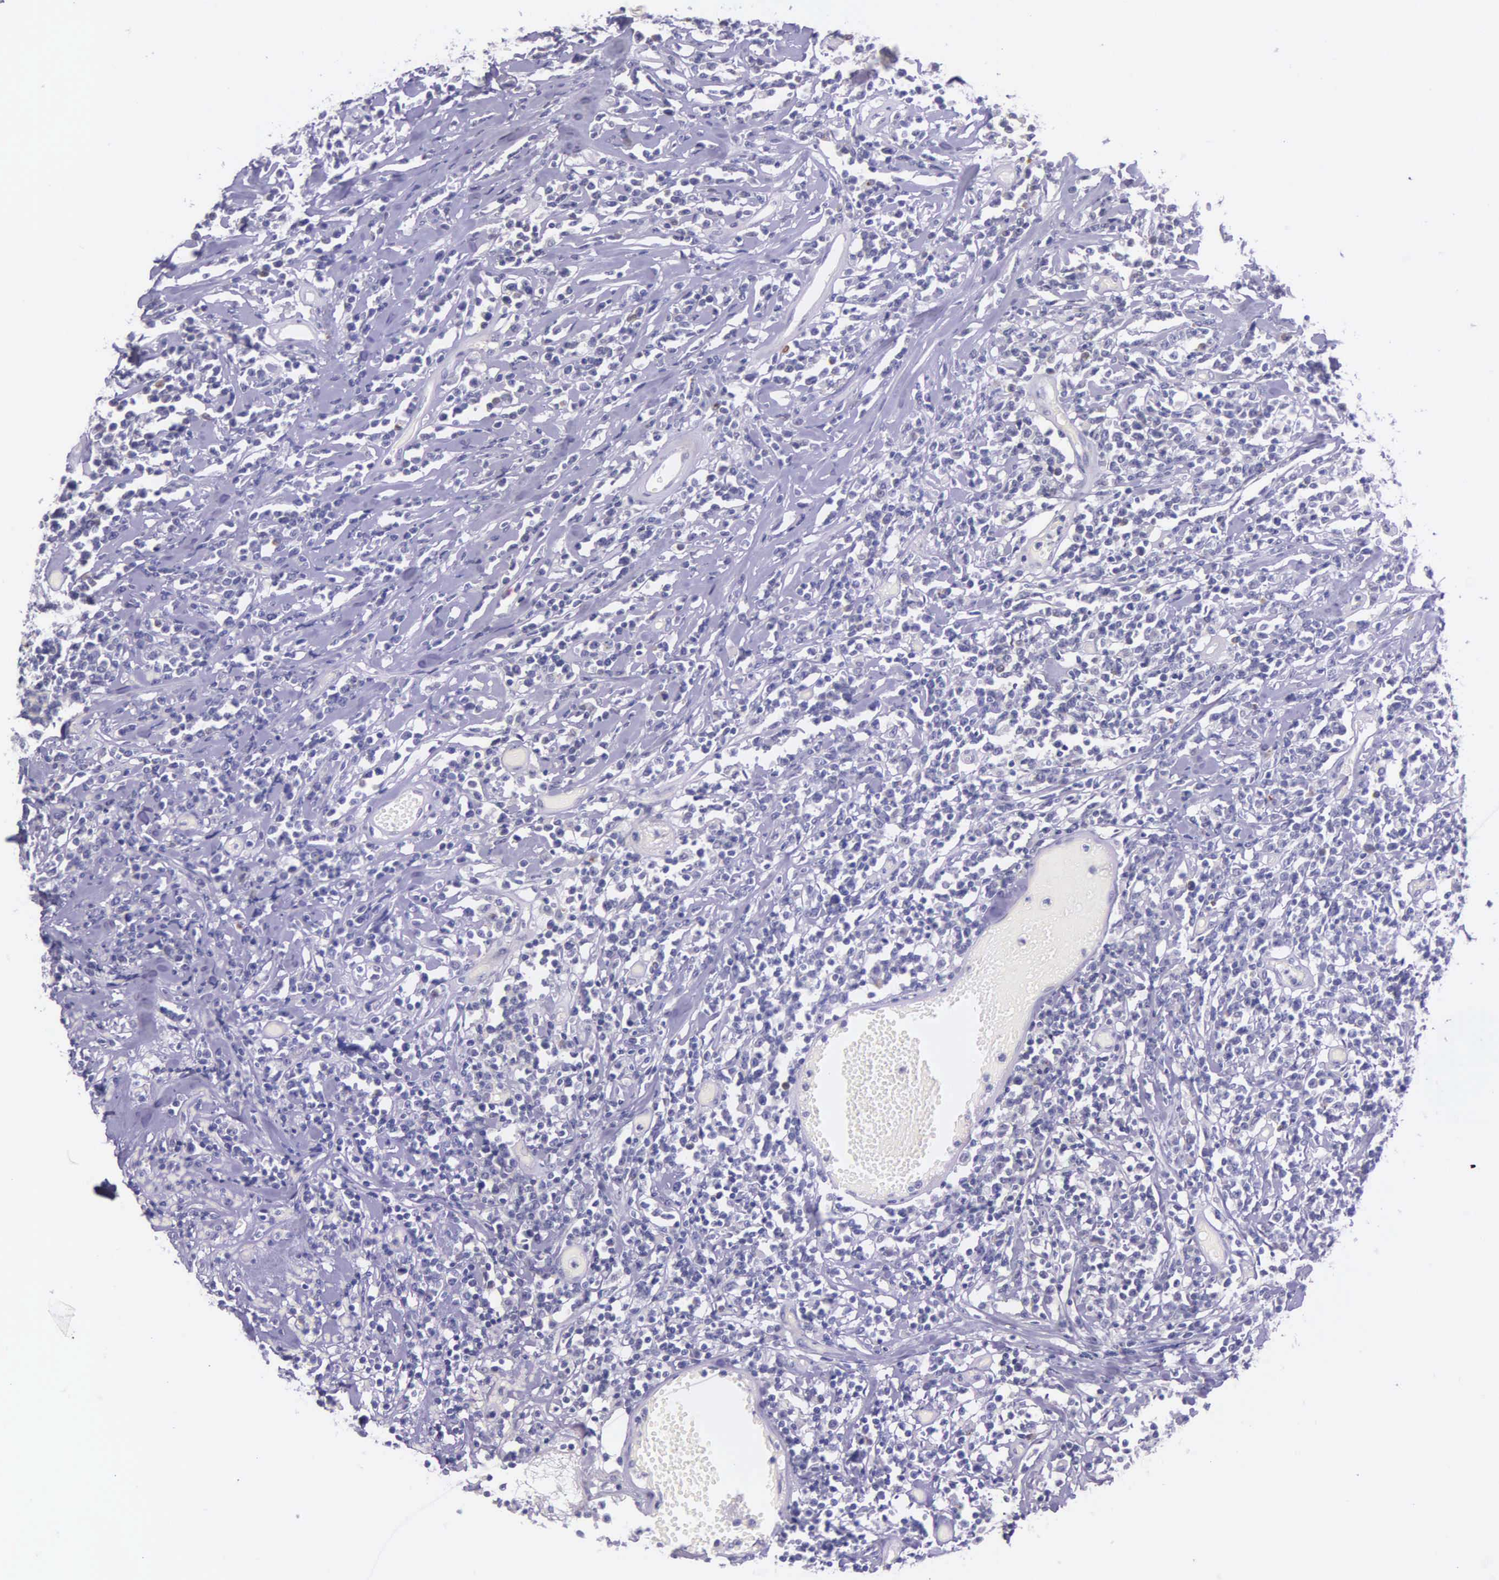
{"staining": {"intensity": "negative", "quantity": "none", "location": "none"}, "tissue": "lymphoma", "cell_type": "Tumor cells", "image_type": "cancer", "snomed": [{"axis": "morphology", "description": "Malignant lymphoma, non-Hodgkin's type, High grade"}, {"axis": "topography", "description": "Colon"}], "caption": "Immunohistochemical staining of human high-grade malignant lymphoma, non-Hodgkin's type exhibits no significant expression in tumor cells.", "gene": "THSD7A", "patient": {"sex": "male", "age": 82}}